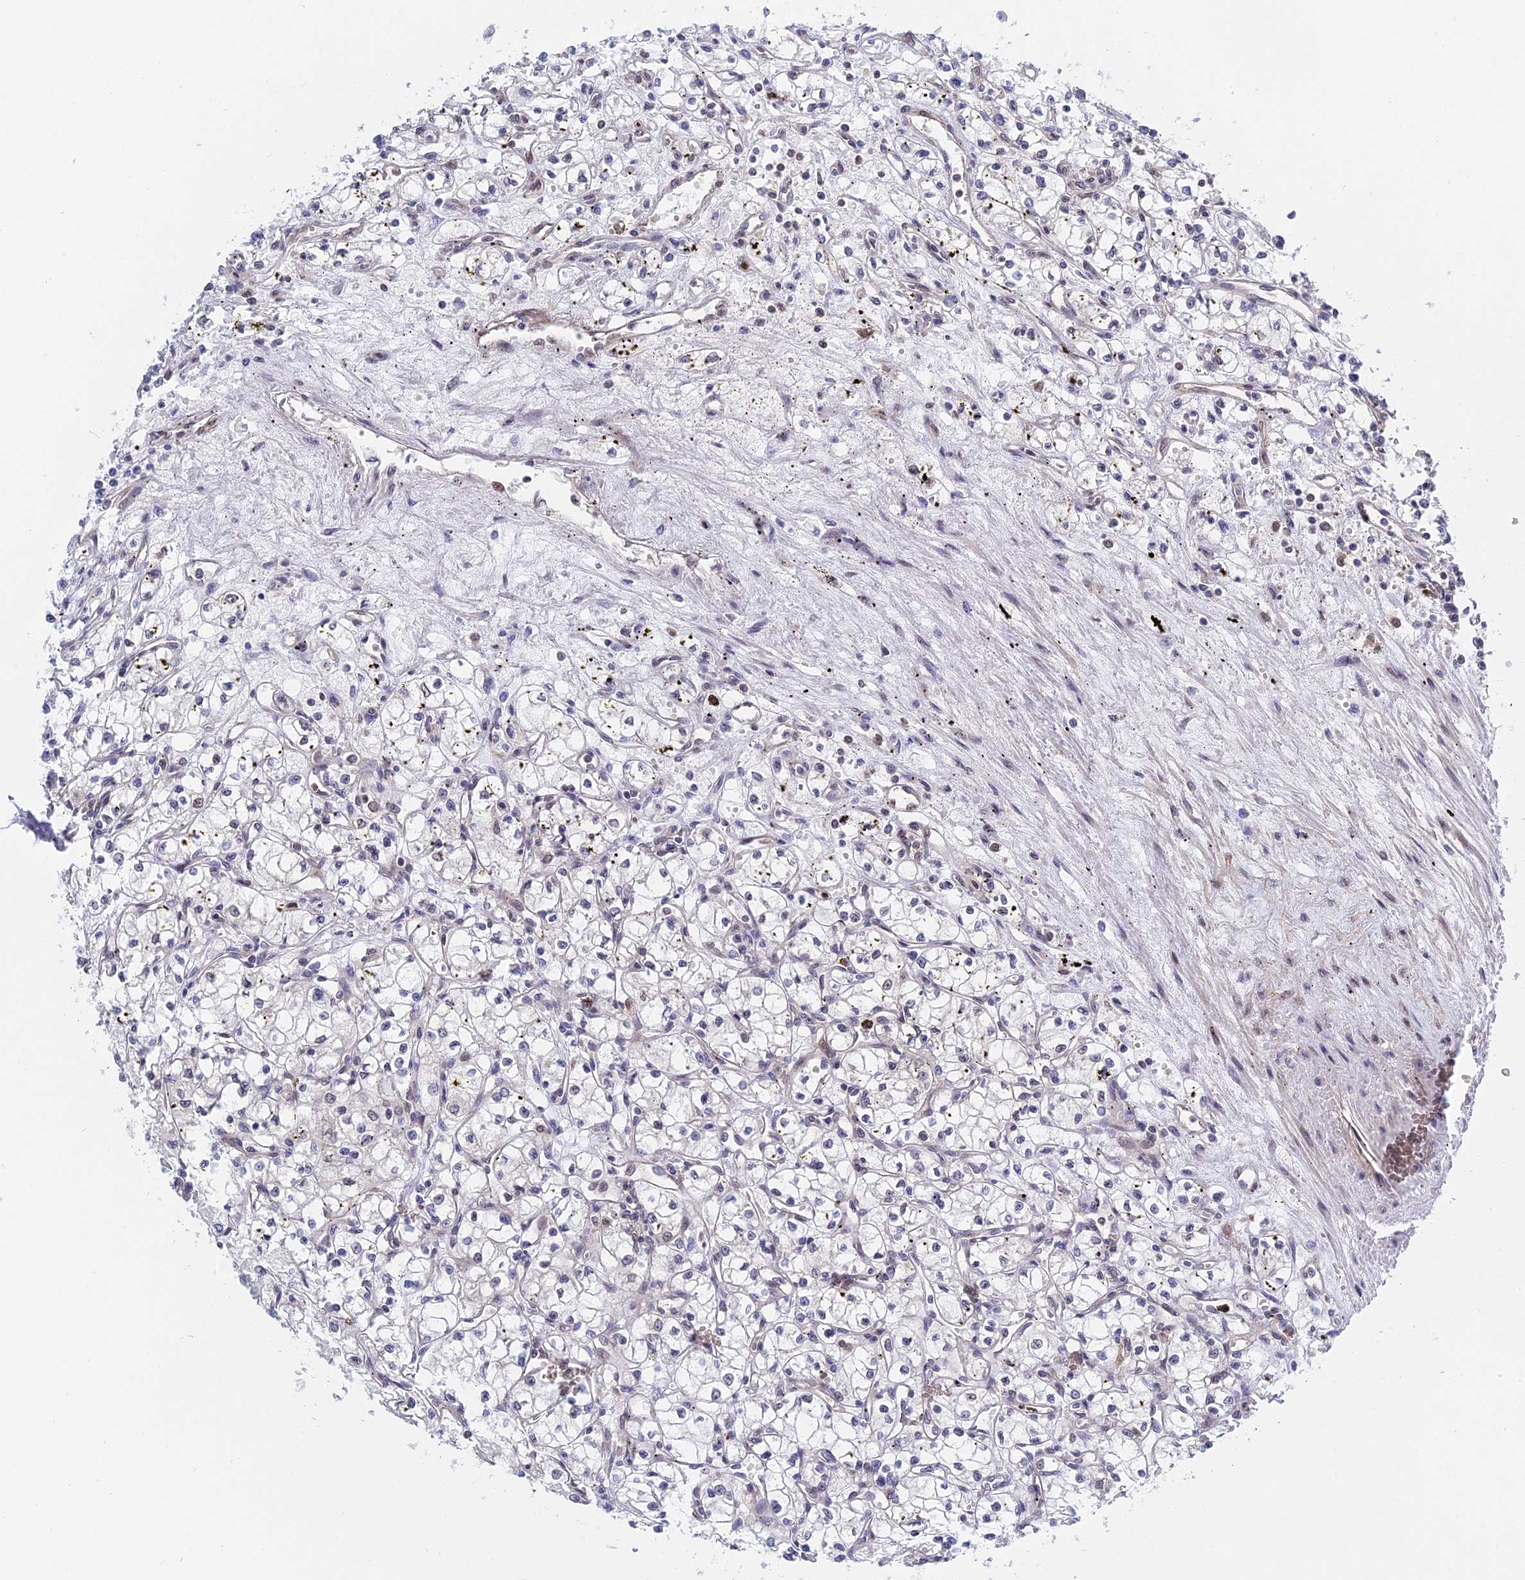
{"staining": {"intensity": "negative", "quantity": "none", "location": "none"}, "tissue": "renal cancer", "cell_type": "Tumor cells", "image_type": "cancer", "snomed": [{"axis": "morphology", "description": "Adenocarcinoma, NOS"}, {"axis": "topography", "description": "Kidney"}], "caption": "Adenocarcinoma (renal) was stained to show a protein in brown. There is no significant staining in tumor cells.", "gene": "NAA10", "patient": {"sex": "male", "age": 59}}